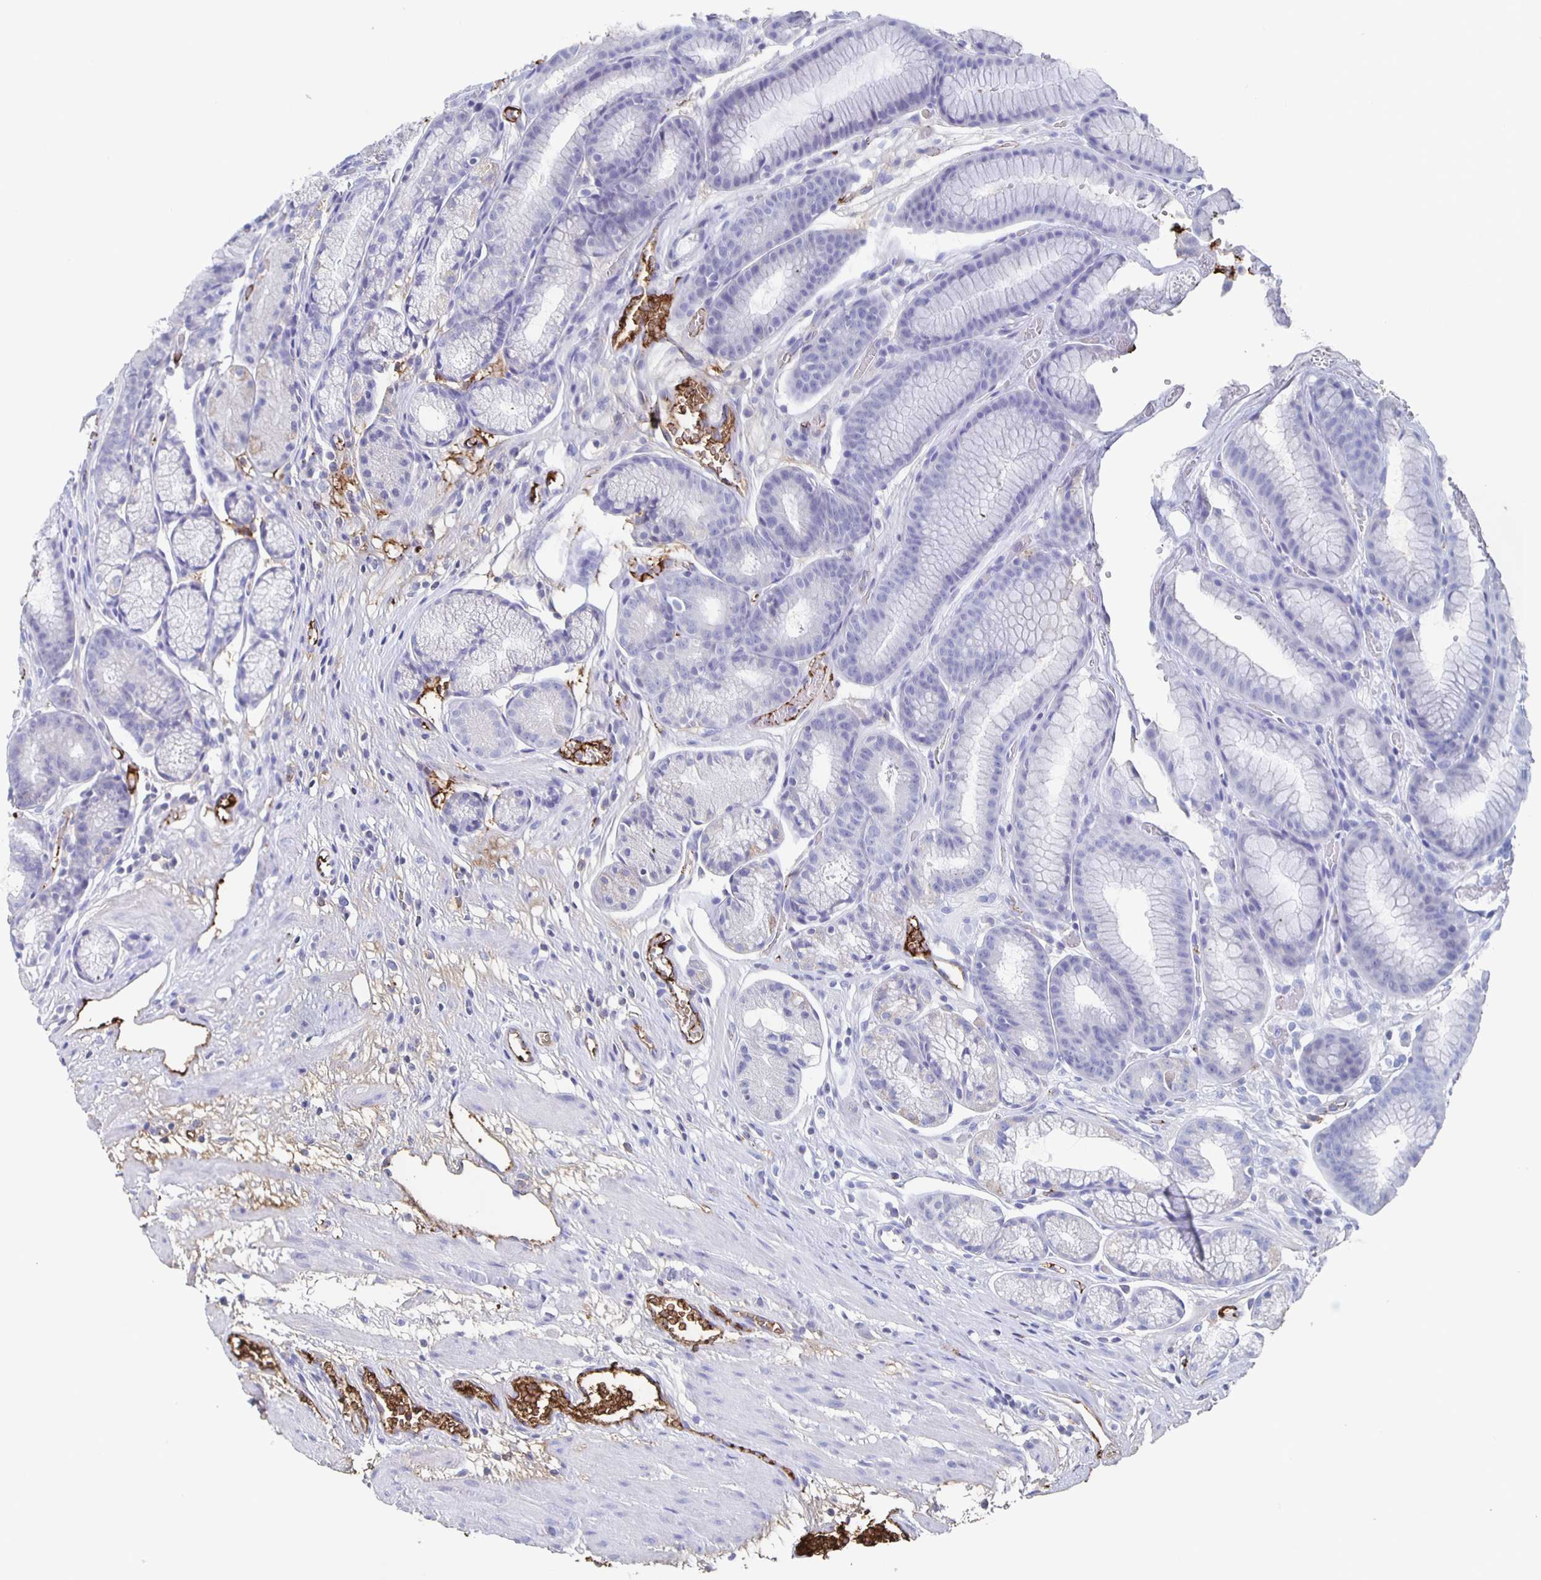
{"staining": {"intensity": "negative", "quantity": "none", "location": "none"}, "tissue": "stomach", "cell_type": "Glandular cells", "image_type": "normal", "snomed": [{"axis": "morphology", "description": "Normal tissue, NOS"}, {"axis": "topography", "description": "Smooth muscle"}, {"axis": "topography", "description": "Stomach"}], "caption": "Glandular cells are negative for brown protein staining in normal stomach. (DAB (3,3'-diaminobenzidine) immunohistochemistry, high magnification).", "gene": "FGA", "patient": {"sex": "male", "age": 70}}